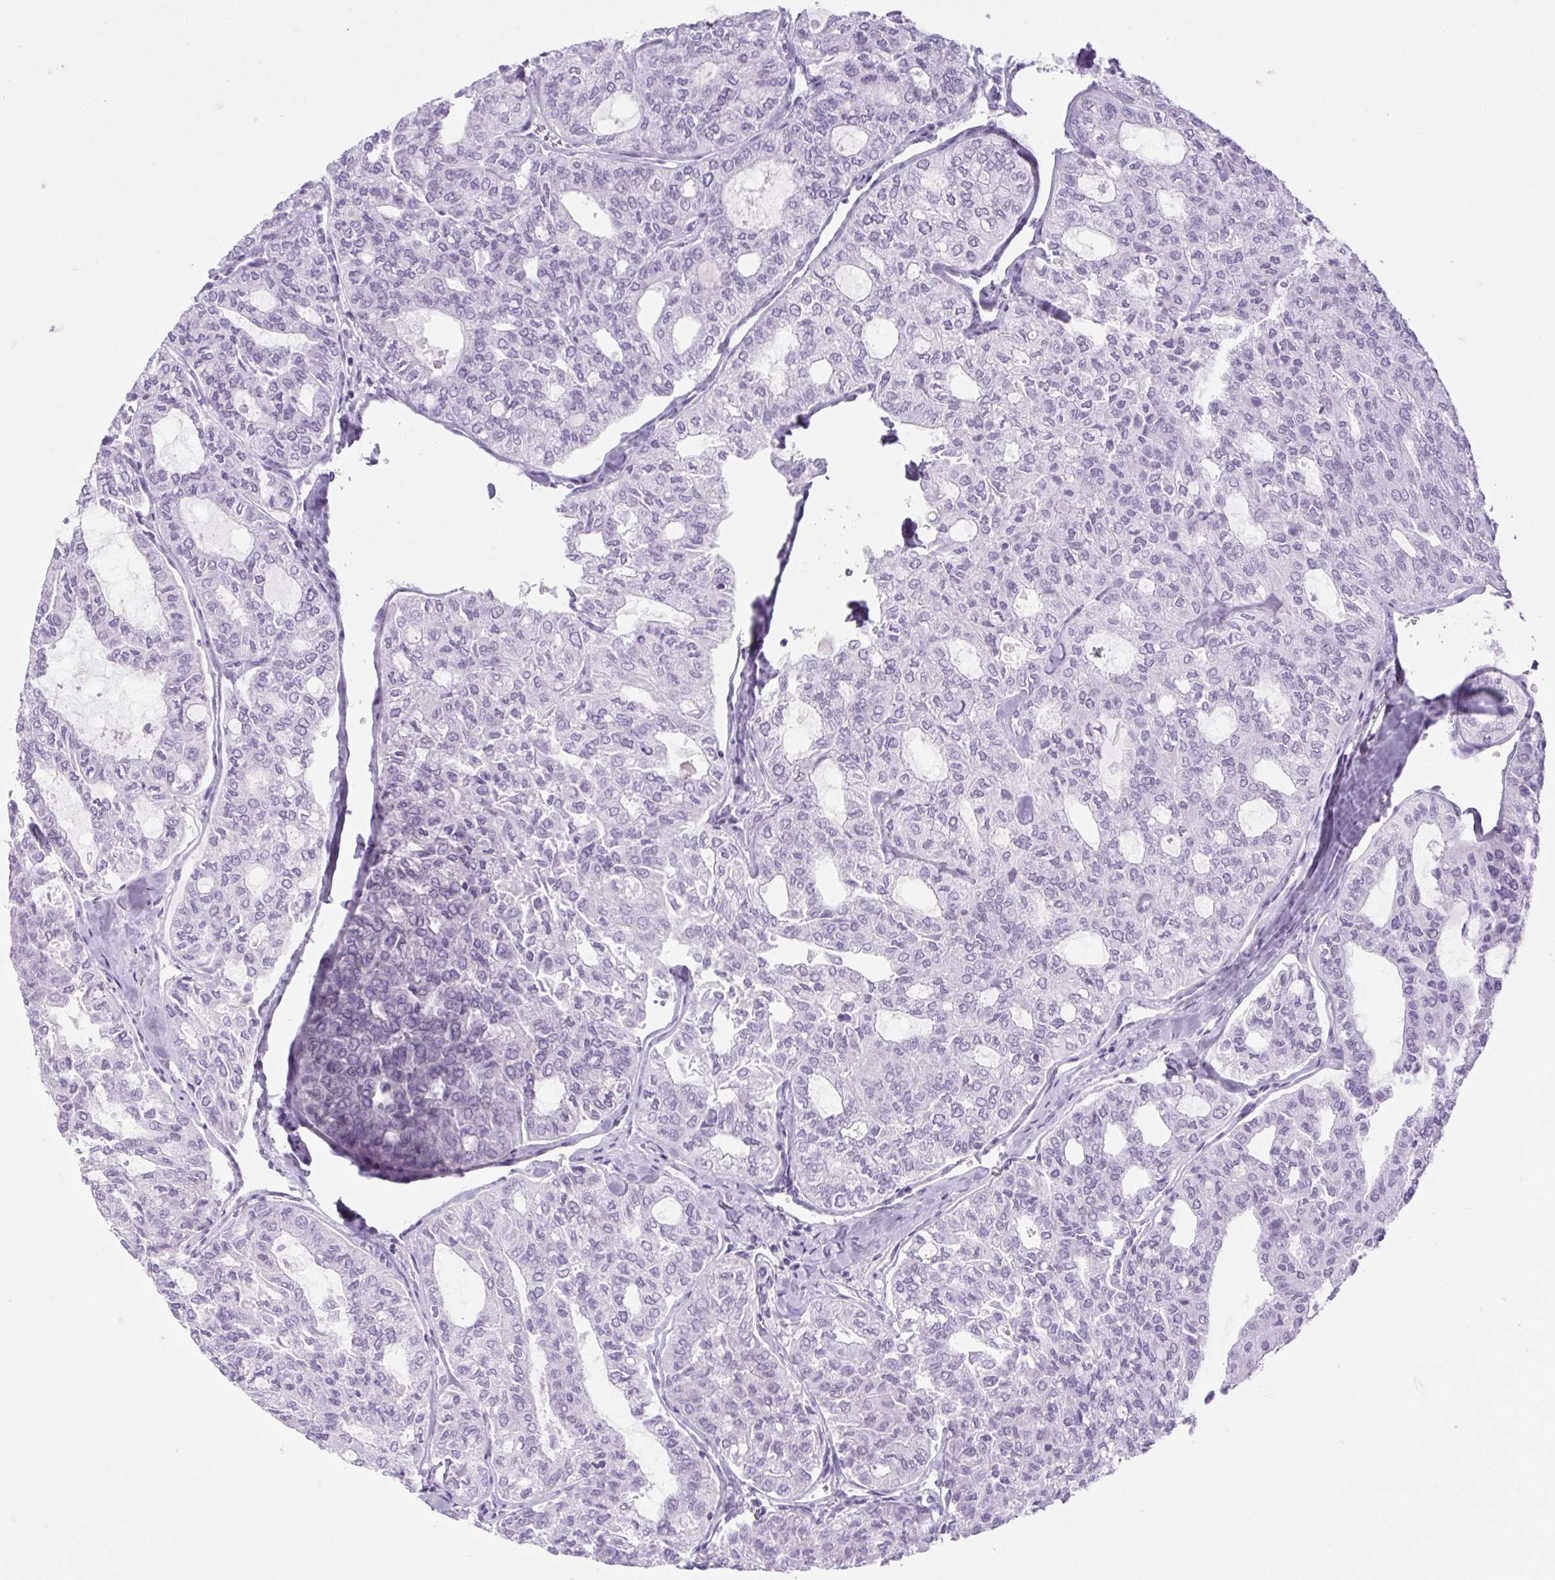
{"staining": {"intensity": "negative", "quantity": "none", "location": "none"}, "tissue": "thyroid cancer", "cell_type": "Tumor cells", "image_type": "cancer", "snomed": [{"axis": "morphology", "description": "Follicular adenoma carcinoma, NOS"}, {"axis": "topography", "description": "Thyroid gland"}], "caption": "Immunohistochemistry (IHC) of human thyroid cancer displays no positivity in tumor cells. (Stains: DAB (3,3'-diaminobenzidine) immunohistochemistry (IHC) with hematoxylin counter stain, Microscopy: brightfield microscopy at high magnification).", "gene": "BCAS1", "patient": {"sex": "male", "age": 75}}